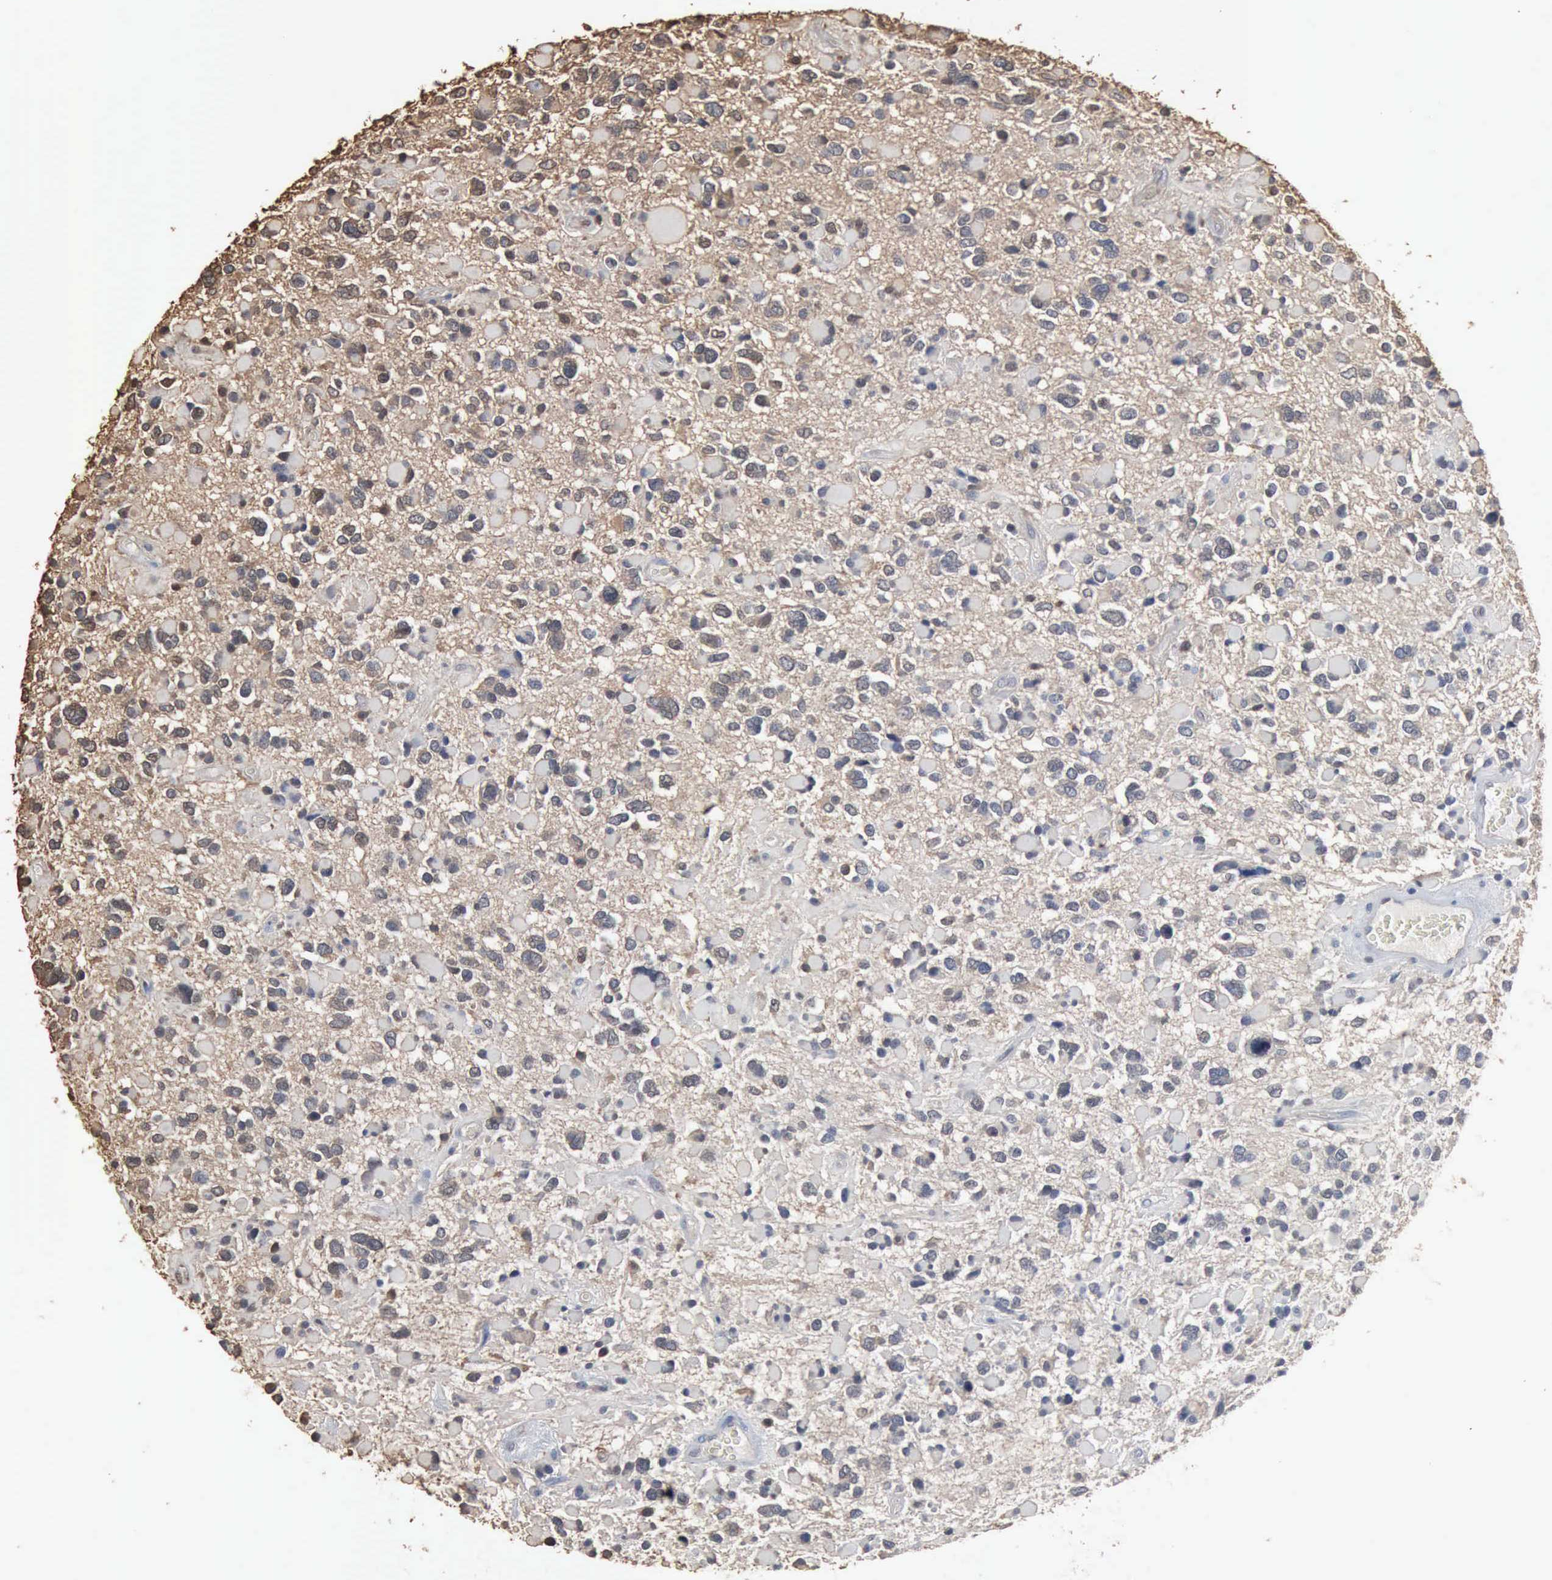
{"staining": {"intensity": "weak", "quantity": "25%-75%", "location": "cytoplasmic/membranous"}, "tissue": "glioma", "cell_type": "Tumor cells", "image_type": "cancer", "snomed": [{"axis": "morphology", "description": "Glioma, malignant, High grade"}, {"axis": "topography", "description": "Brain"}], "caption": "Immunohistochemistry (DAB) staining of malignant high-grade glioma demonstrates weak cytoplasmic/membranous protein expression in approximately 25%-75% of tumor cells. (DAB IHC, brown staining for protein, blue staining for nuclei).", "gene": "FSCN1", "patient": {"sex": "female", "age": 37}}